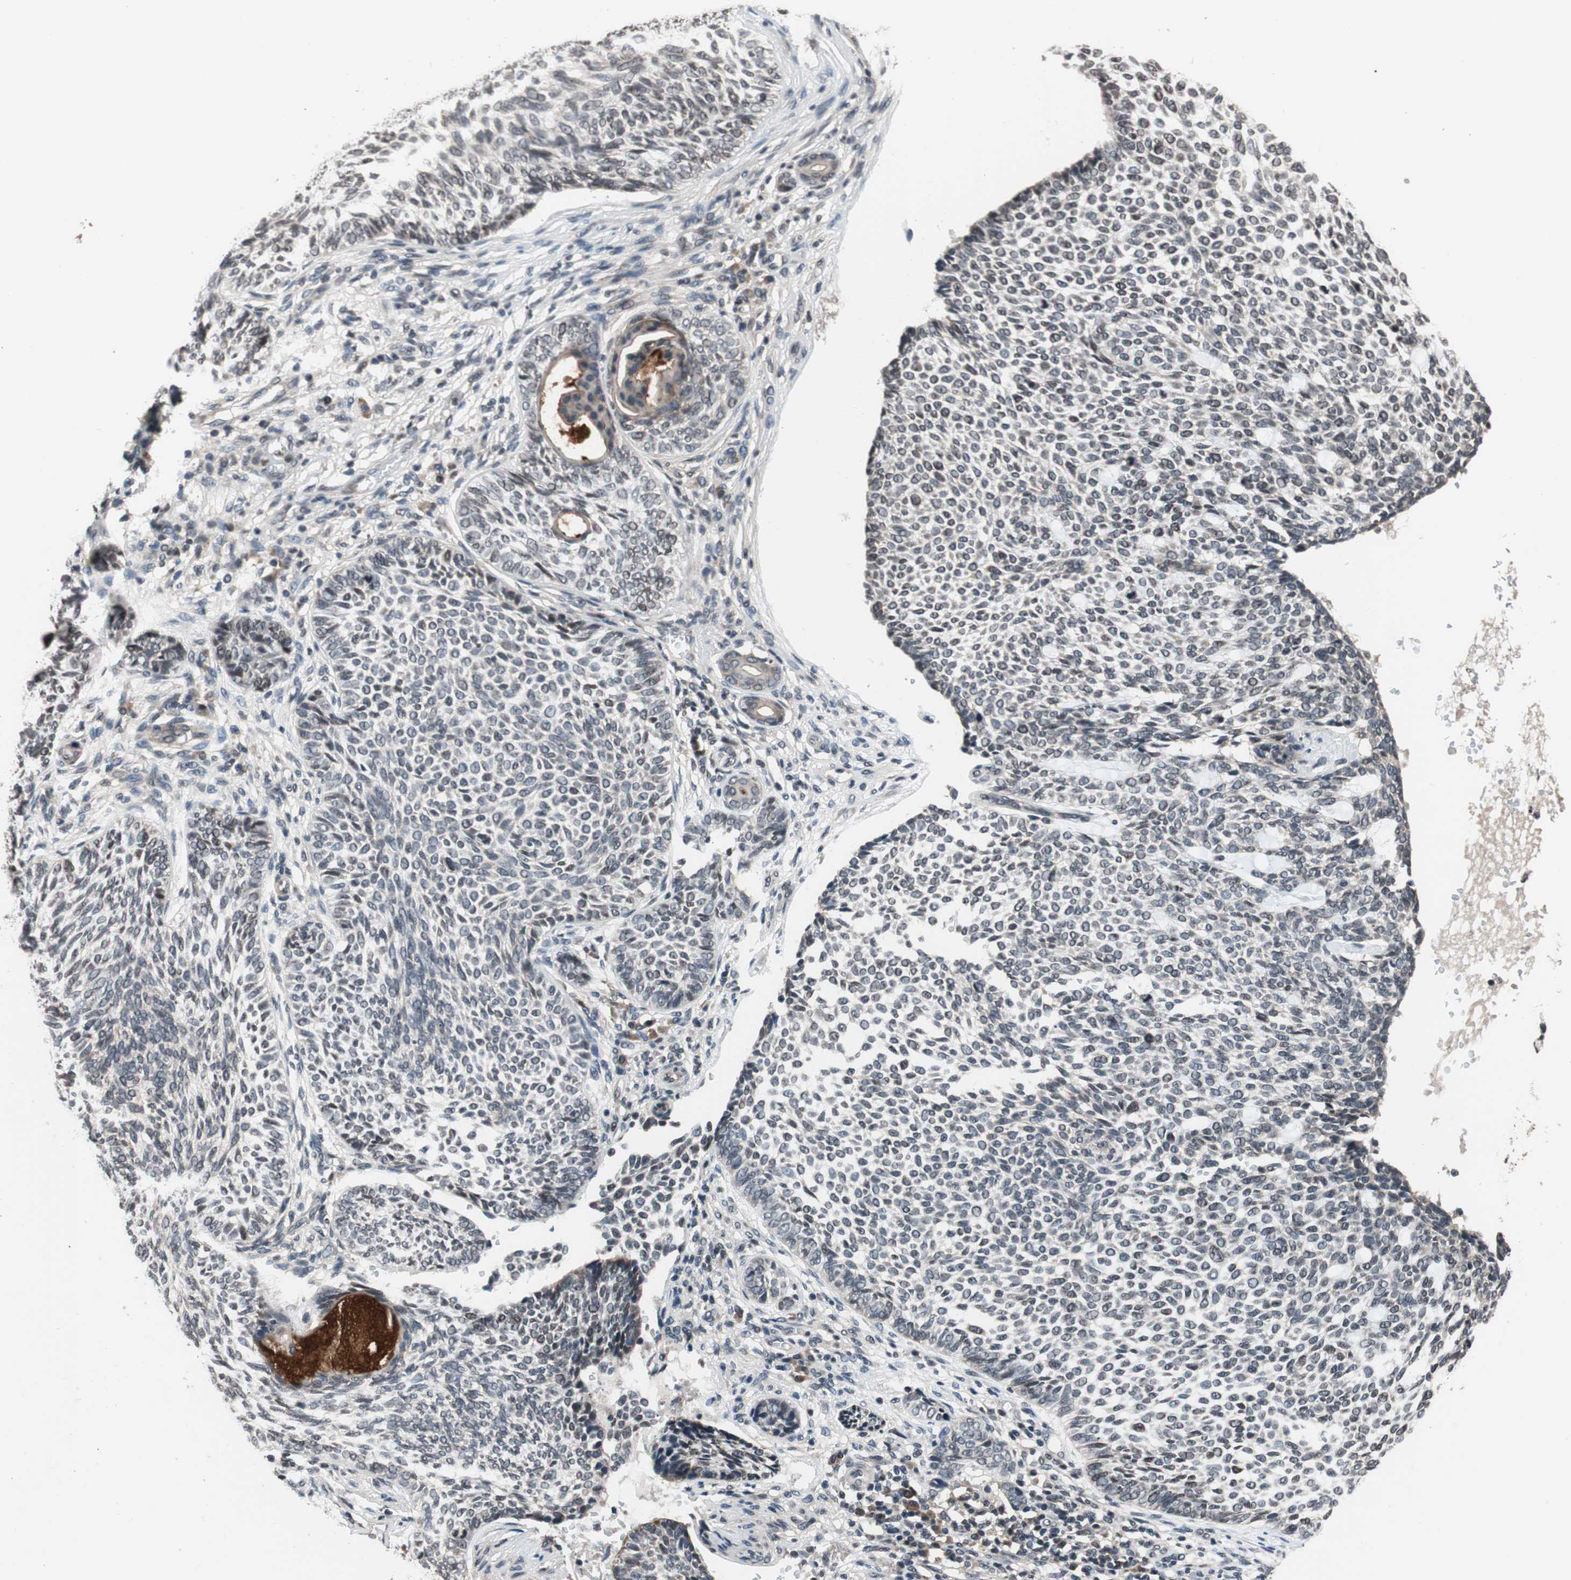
{"staining": {"intensity": "negative", "quantity": "none", "location": "none"}, "tissue": "skin cancer", "cell_type": "Tumor cells", "image_type": "cancer", "snomed": [{"axis": "morphology", "description": "Basal cell carcinoma"}, {"axis": "topography", "description": "Skin"}], "caption": "Tumor cells show no significant positivity in basal cell carcinoma (skin).", "gene": "RFC1", "patient": {"sex": "male", "age": 87}}